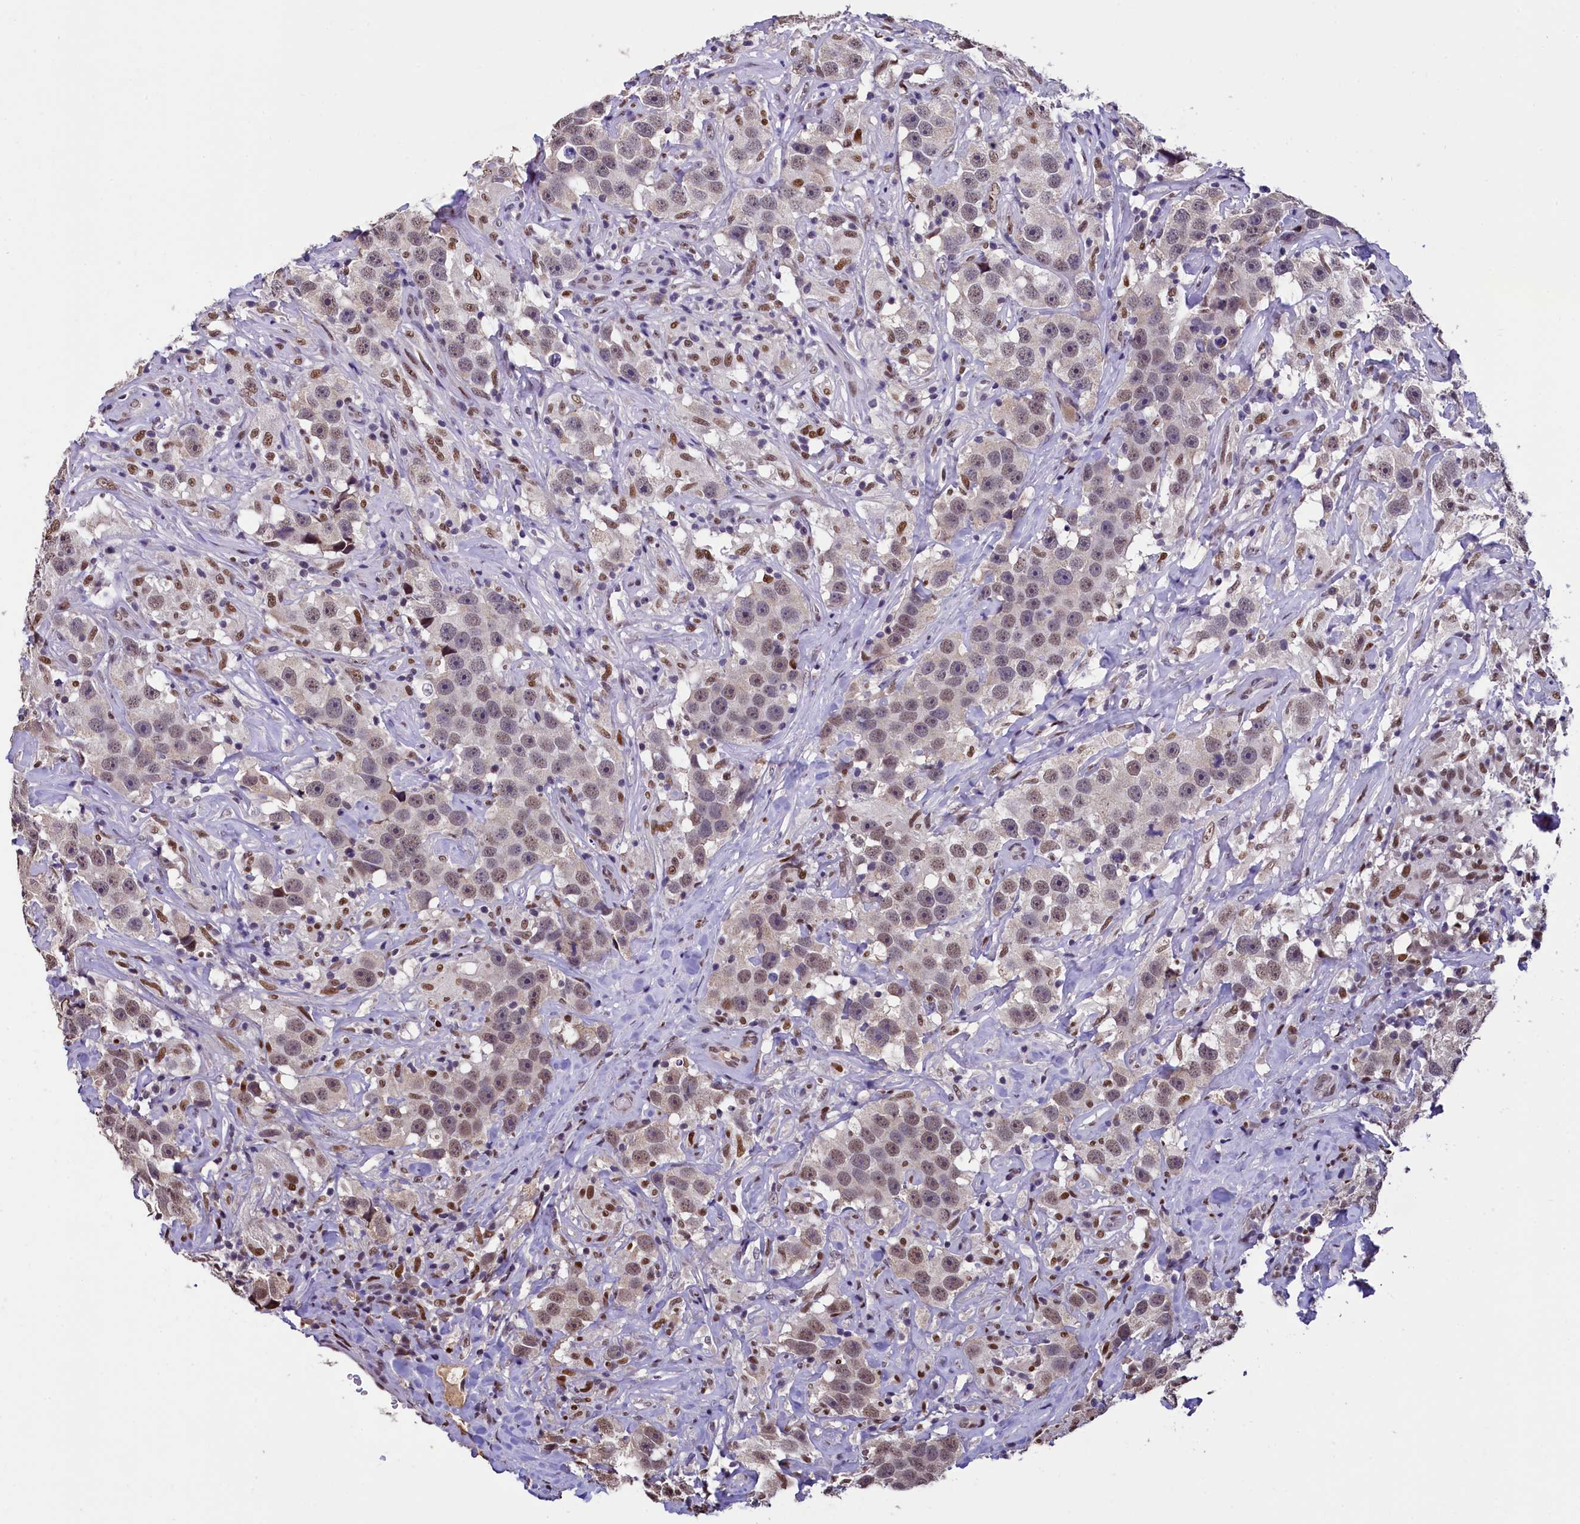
{"staining": {"intensity": "weak", "quantity": "25%-75%", "location": "cytoplasmic/membranous,nuclear"}, "tissue": "testis cancer", "cell_type": "Tumor cells", "image_type": "cancer", "snomed": [{"axis": "morphology", "description": "Seminoma, NOS"}, {"axis": "topography", "description": "Testis"}], "caption": "Seminoma (testis) stained with a brown dye demonstrates weak cytoplasmic/membranous and nuclear positive expression in about 25%-75% of tumor cells.", "gene": "HECTD4", "patient": {"sex": "male", "age": 49}}